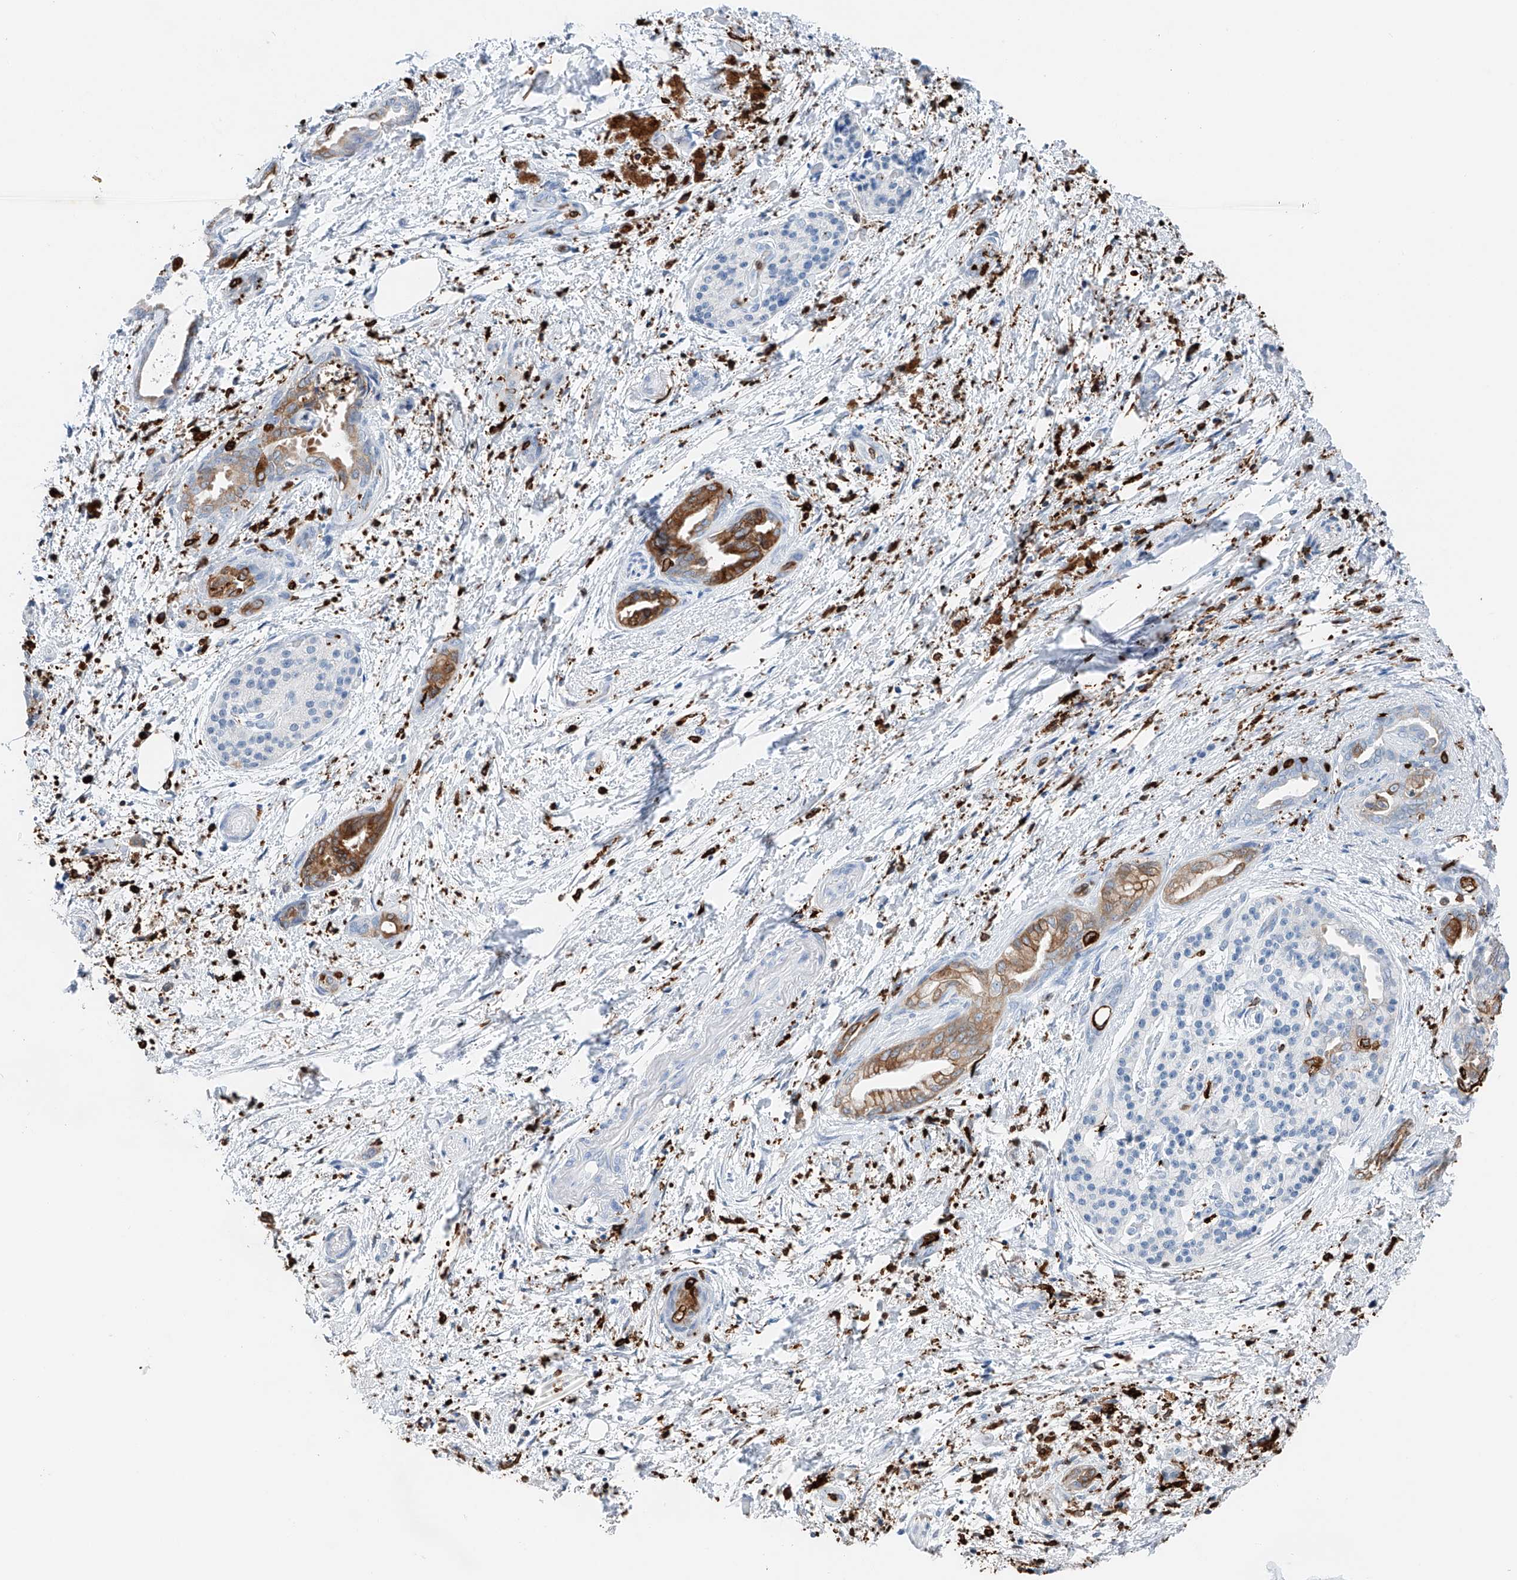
{"staining": {"intensity": "moderate", "quantity": "25%-75%", "location": "cytoplasmic/membranous"}, "tissue": "pancreatic cancer", "cell_type": "Tumor cells", "image_type": "cancer", "snomed": [{"axis": "morphology", "description": "Normal tissue, NOS"}, {"axis": "morphology", "description": "Adenocarcinoma, NOS"}, {"axis": "topography", "description": "Pancreas"}, {"axis": "topography", "description": "Peripheral nerve tissue"}], "caption": "Adenocarcinoma (pancreatic) was stained to show a protein in brown. There is medium levels of moderate cytoplasmic/membranous positivity in approximately 25%-75% of tumor cells. The staining is performed using DAB brown chromogen to label protein expression. The nuclei are counter-stained blue using hematoxylin.", "gene": "TBXAS1", "patient": {"sex": "female", "age": 63}}